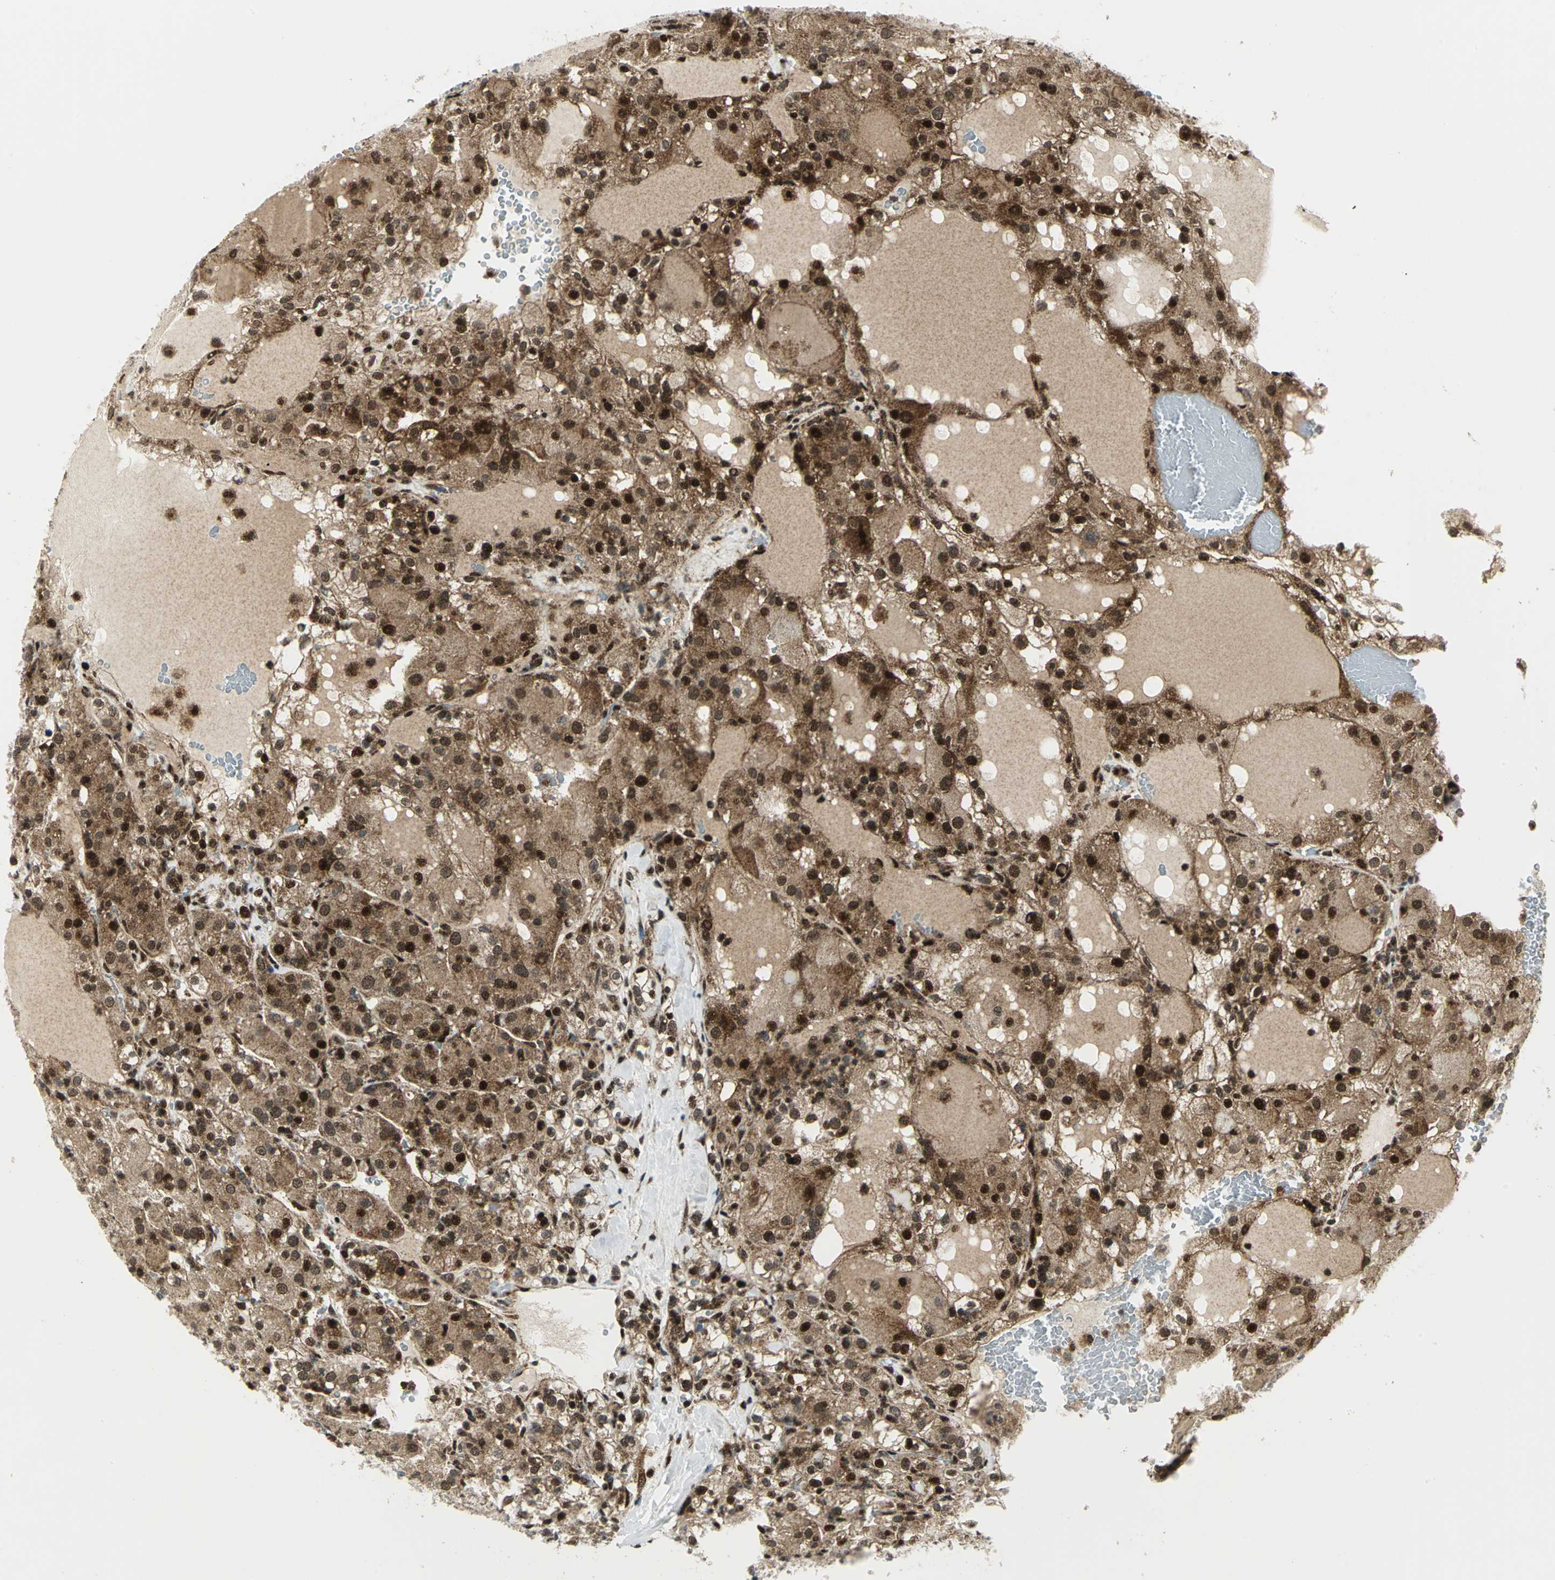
{"staining": {"intensity": "strong", "quantity": ">75%", "location": "cytoplasmic/membranous,nuclear"}, "tissue": "renal cancer", "cell_type": "Tumor cells", "image_type": "cancer", "snomed": [{"axis": "morphology", "description": "Normal tissue, NOS"}, {"axis": "morphology", "description": "Adenocarcinoma, NOS"}, {"axis": "topography", "description": "Kidney"}], "caption": "Protein expression analysis of renal cancer (adenocarcinoma) reveals strong cytoplasmic/membranous and nuclear positivity in approximately >75% of tumor cells.", "gene": "COPS5", "patient": {"sex": "male", "age": 61}}